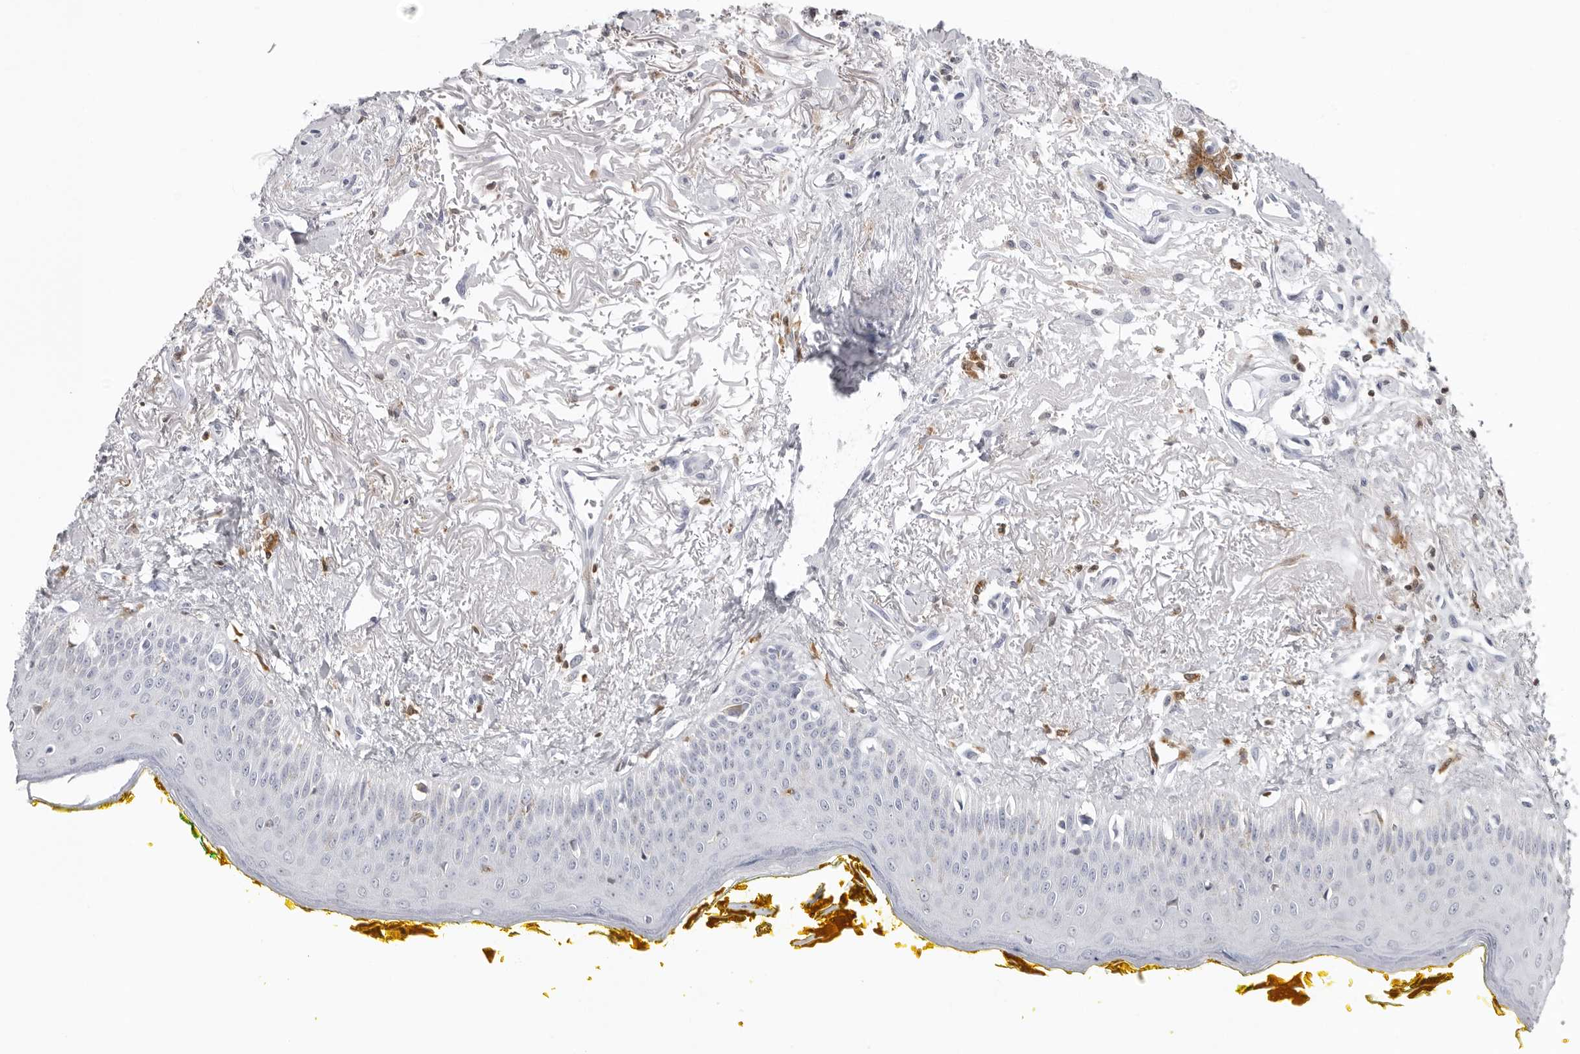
{"staining": {"intensity": "weak", "quantity": "<25%", "location": "cytoplasmic/membranous"}, "tissue": "oral mucosa", "cell_type": "Squamous epithelial cells", "image_type": "normal", "snomed": [{"axis": "morphology", "description": "Normal tissue, NOS"}, {"axis": "topography", "description": "Oral tissue"}], "caption": "IHC image of unremarkable oral mucosa: human oral mucosa stained with DAB shows no significant protein expression in squamous epithelial cells. Brightfield microscopy of immunohistochemistry stained with DAB (brown) and hematoxylin (blue), captured at high magnification.", "gene": "FMNL1", "patient": {"sex": "female", "age": 70}}